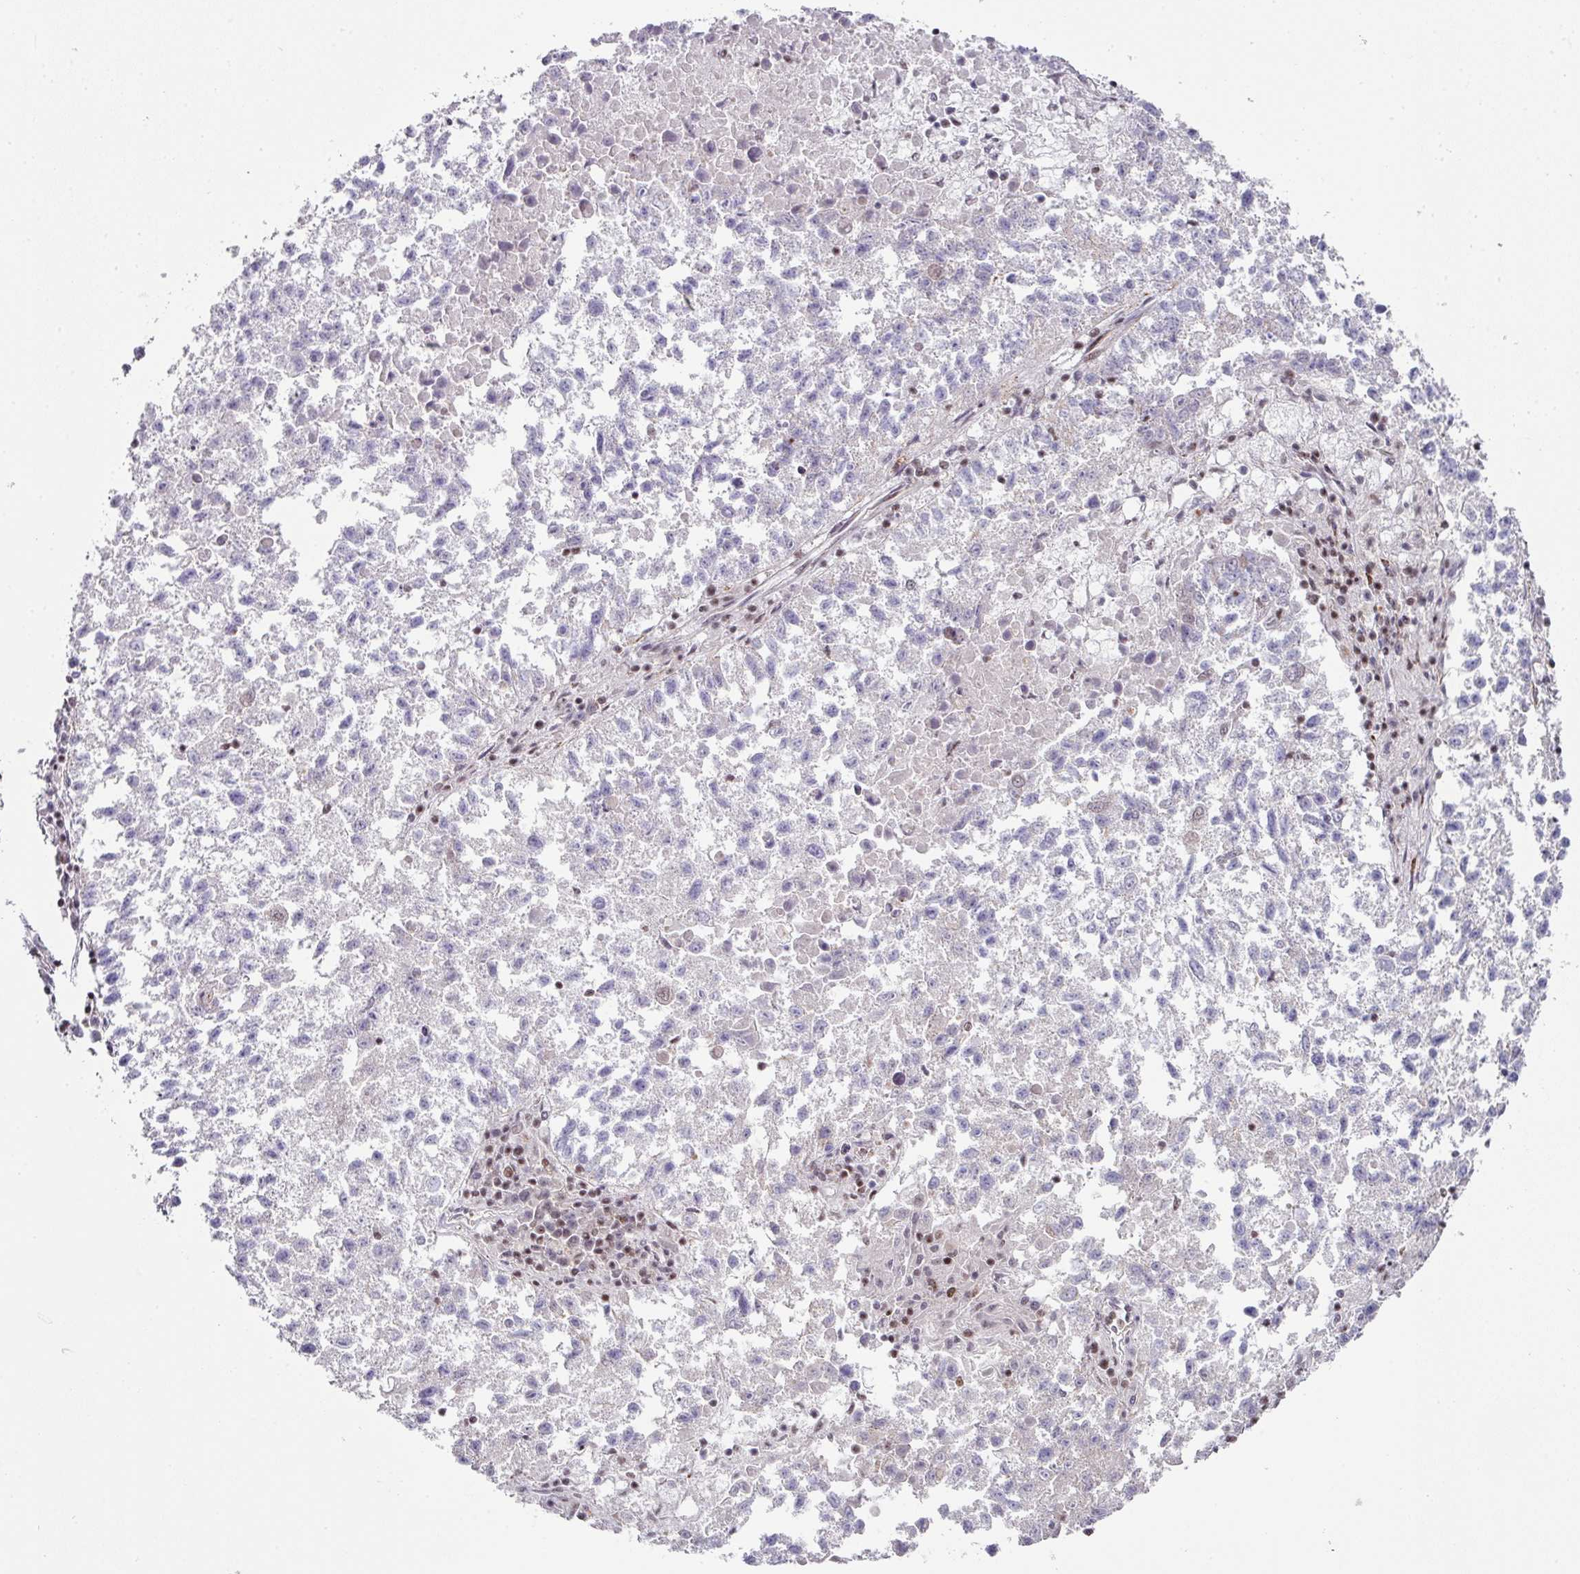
{"staining": {"intensity": "weak", "quantity": "<25%", "location": "nuclear"}, "tissue": "lung cancer", "cell_type": "Tumor cells", "image_type": "cancer", "snomed": [{"axis": "morphology", "description": "Squamous cell carcinoma, NOS"}, {"axis": "topography", "description": "Lung"}], "caption": "This histopathology image is of lung squamous cell carcinoma stained with IHC to label a protein in brown with the nuclei are counter-stained blue. There is no positivity in tumor cells.", "gene": "NFYA", "patient": {"sex": "male", "age": 73}}